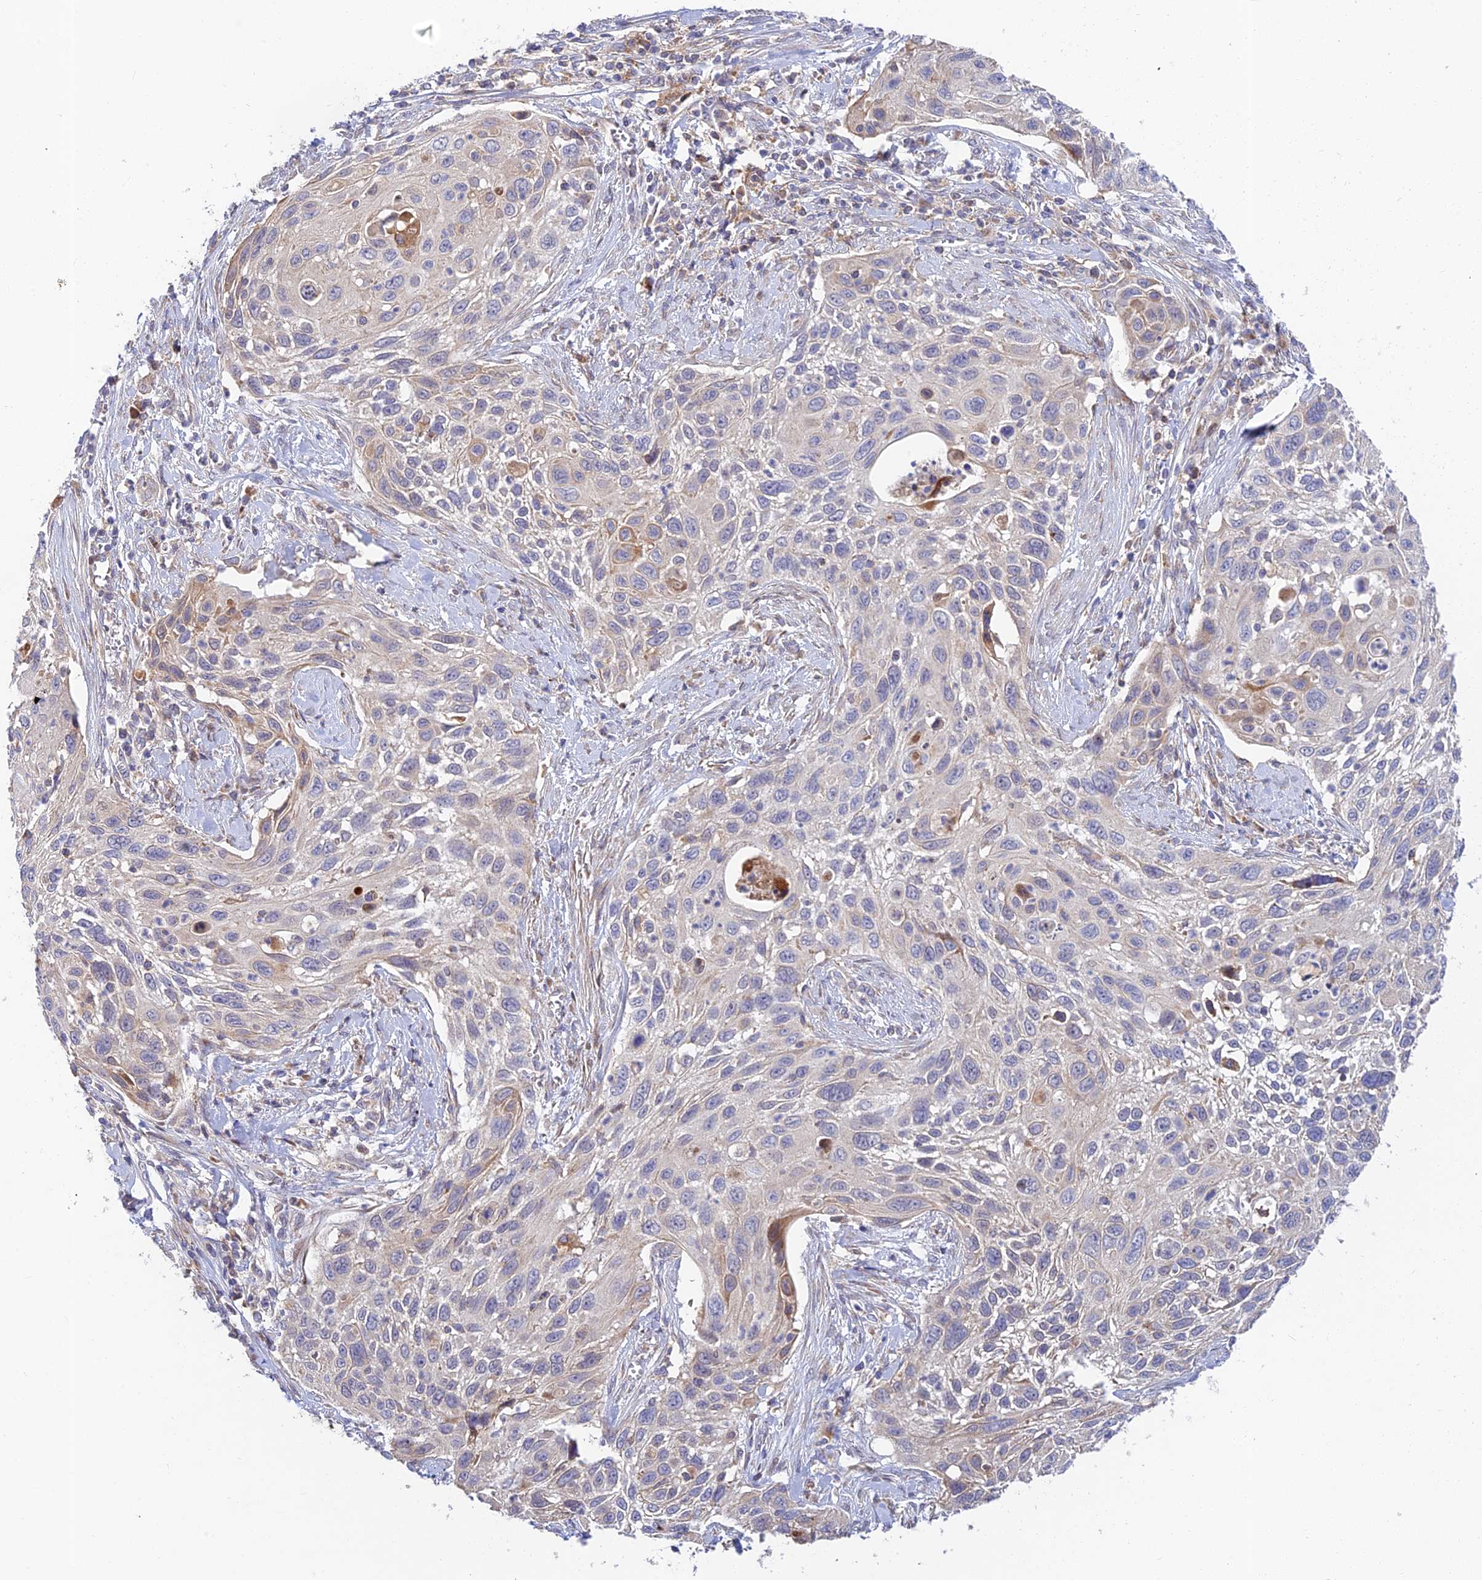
{"staining": {"intensity": "negative", "quantity": "none", "location": "none"}, "tissue": "cervical cancer", "cell_type": "Tumor cells", "image_type": "cancer", "snomed": [{"axis": "morphology", "description": "Squamous cell carcinoma, NOS"}, {"axis": "topography", "description": "Cervix"}], "caption": "Immunohistochemical staining of cervical cancer exhibits no significant positivity in tumor cells.", "gene": "FUOM", "patient": {"sex": "female", "age": 70}}